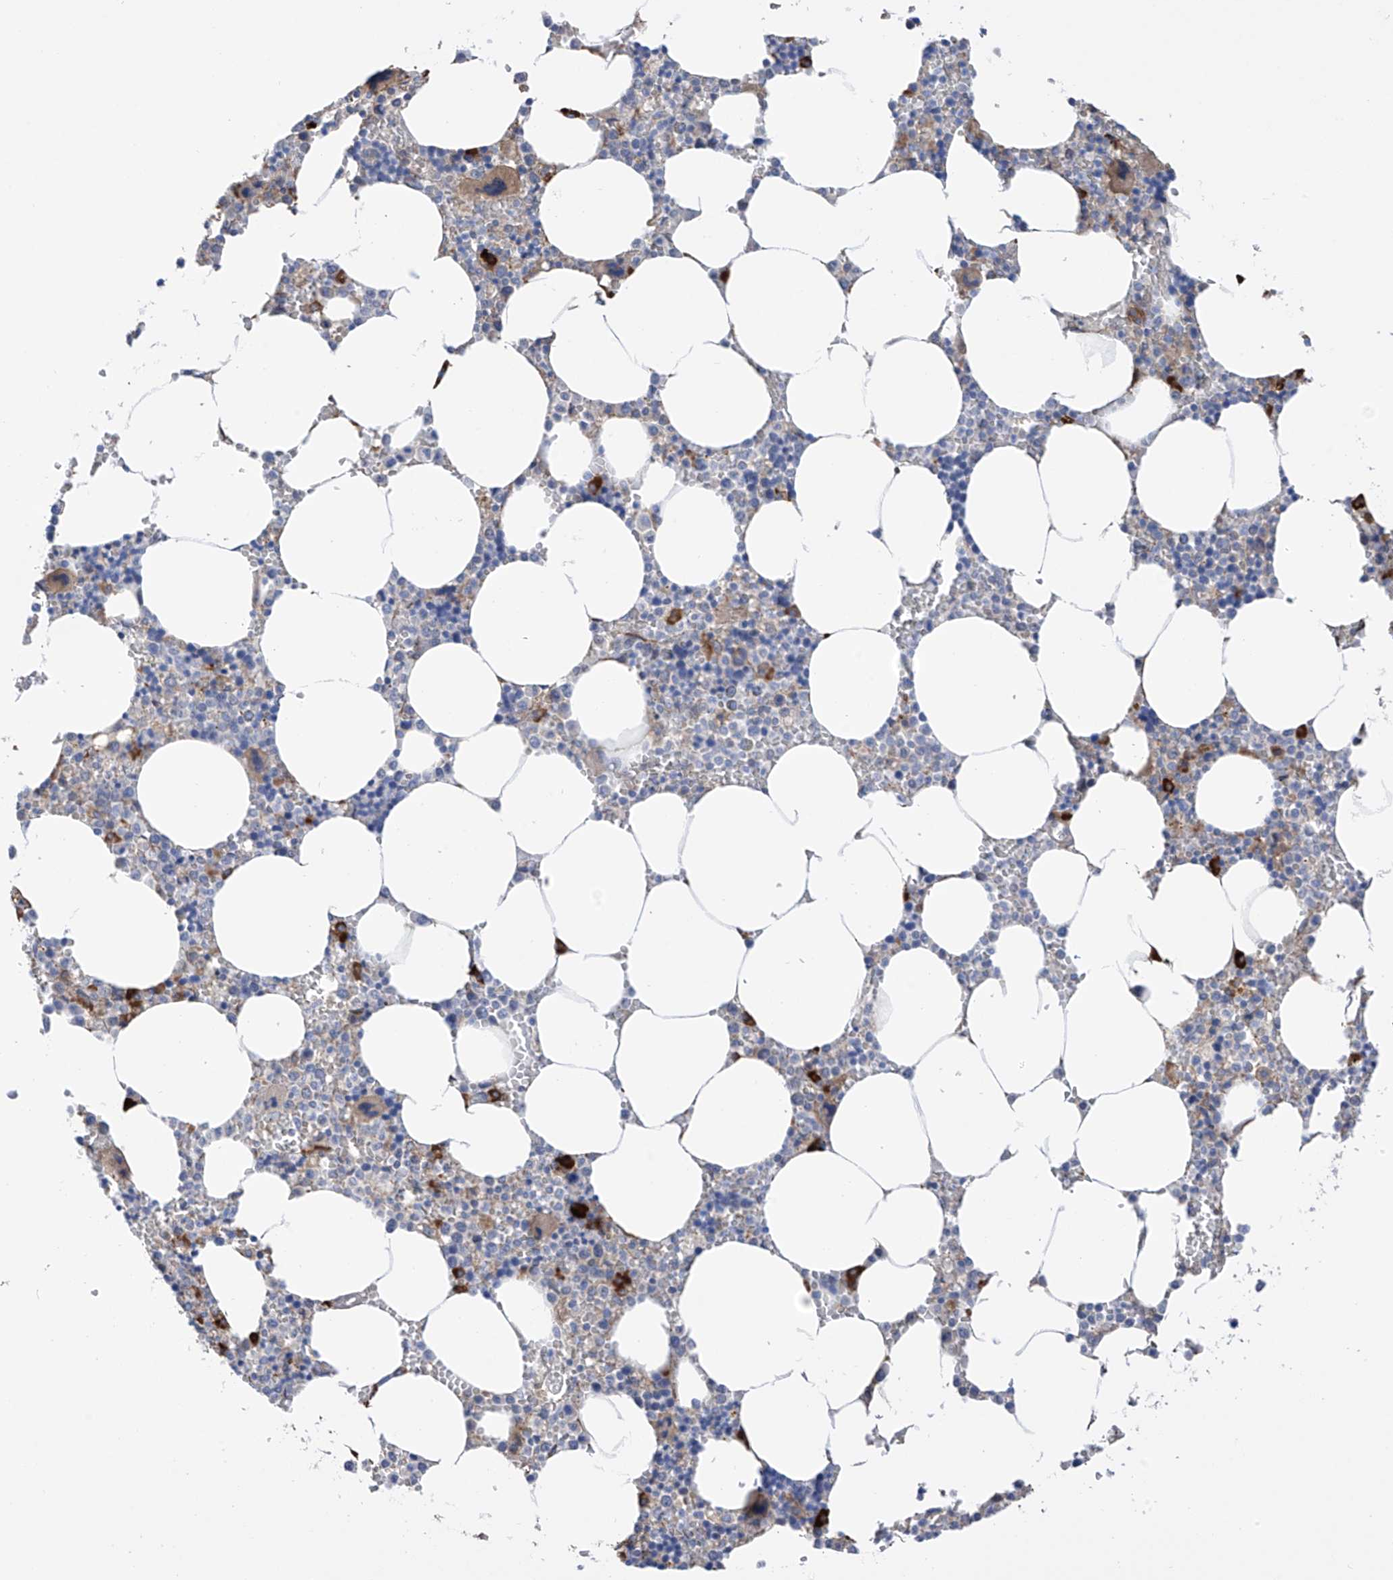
{"staining": {"intensity": "moderate", "quantity": "<25%", "location": "cytoplasmic/membranous"}, "tissue": "bone marrow", "cell_type": "Hematopoietic cells", "image_type": "normal", "snomed": [{"axis": "morphology", "description": "Normal tissue, NOS"}, {"axis": "topography", "description": "Bone marrow"}], "caption": "High-power microscopy captured an immunohistochemistry micrograph of unremarkable bone marrow, revealing moderate cytoplasmic/membranous staining in about <25% of hematopoietic cells.", "gene": "REC8", "patient": {"sex": "male", "age": 70}}